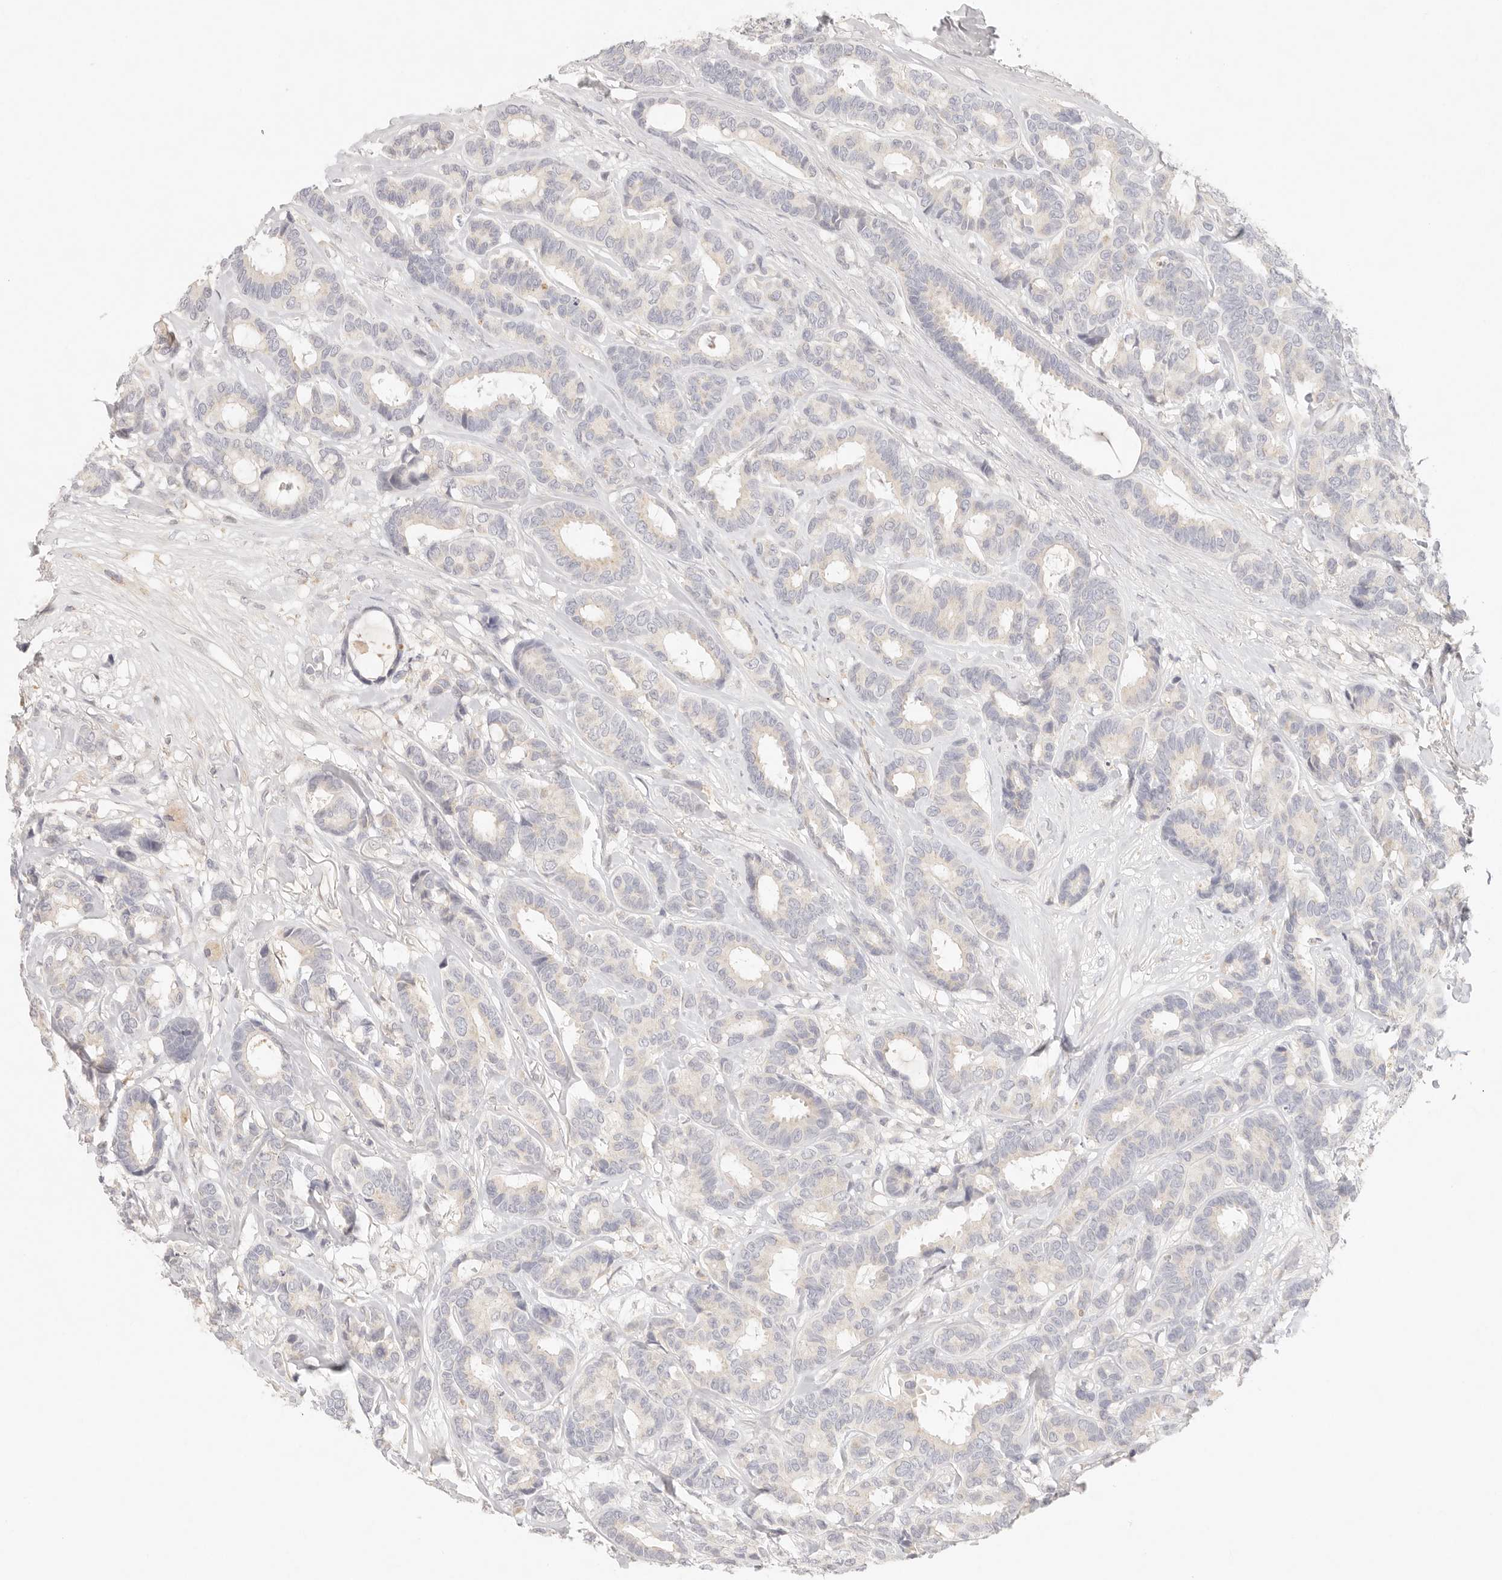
{"staining": {"intensity": "negative", "quantity": "none", "location": "none"}, "tissue": "breast cancer", "cell_type": "Tumor cells", "image_type": "cancer", "snomed": [{"axis": "morphology", "description": "Duct carcinoma"}, {"axis": "topography", "description": "Breast"}], "caption": "Immunohistochemical staining of human breast invasive ductal carcinoma displays no significant positivity in tumor cells.", "gene": "CEP120", "patient": {"sex": "female", "age": 87}}